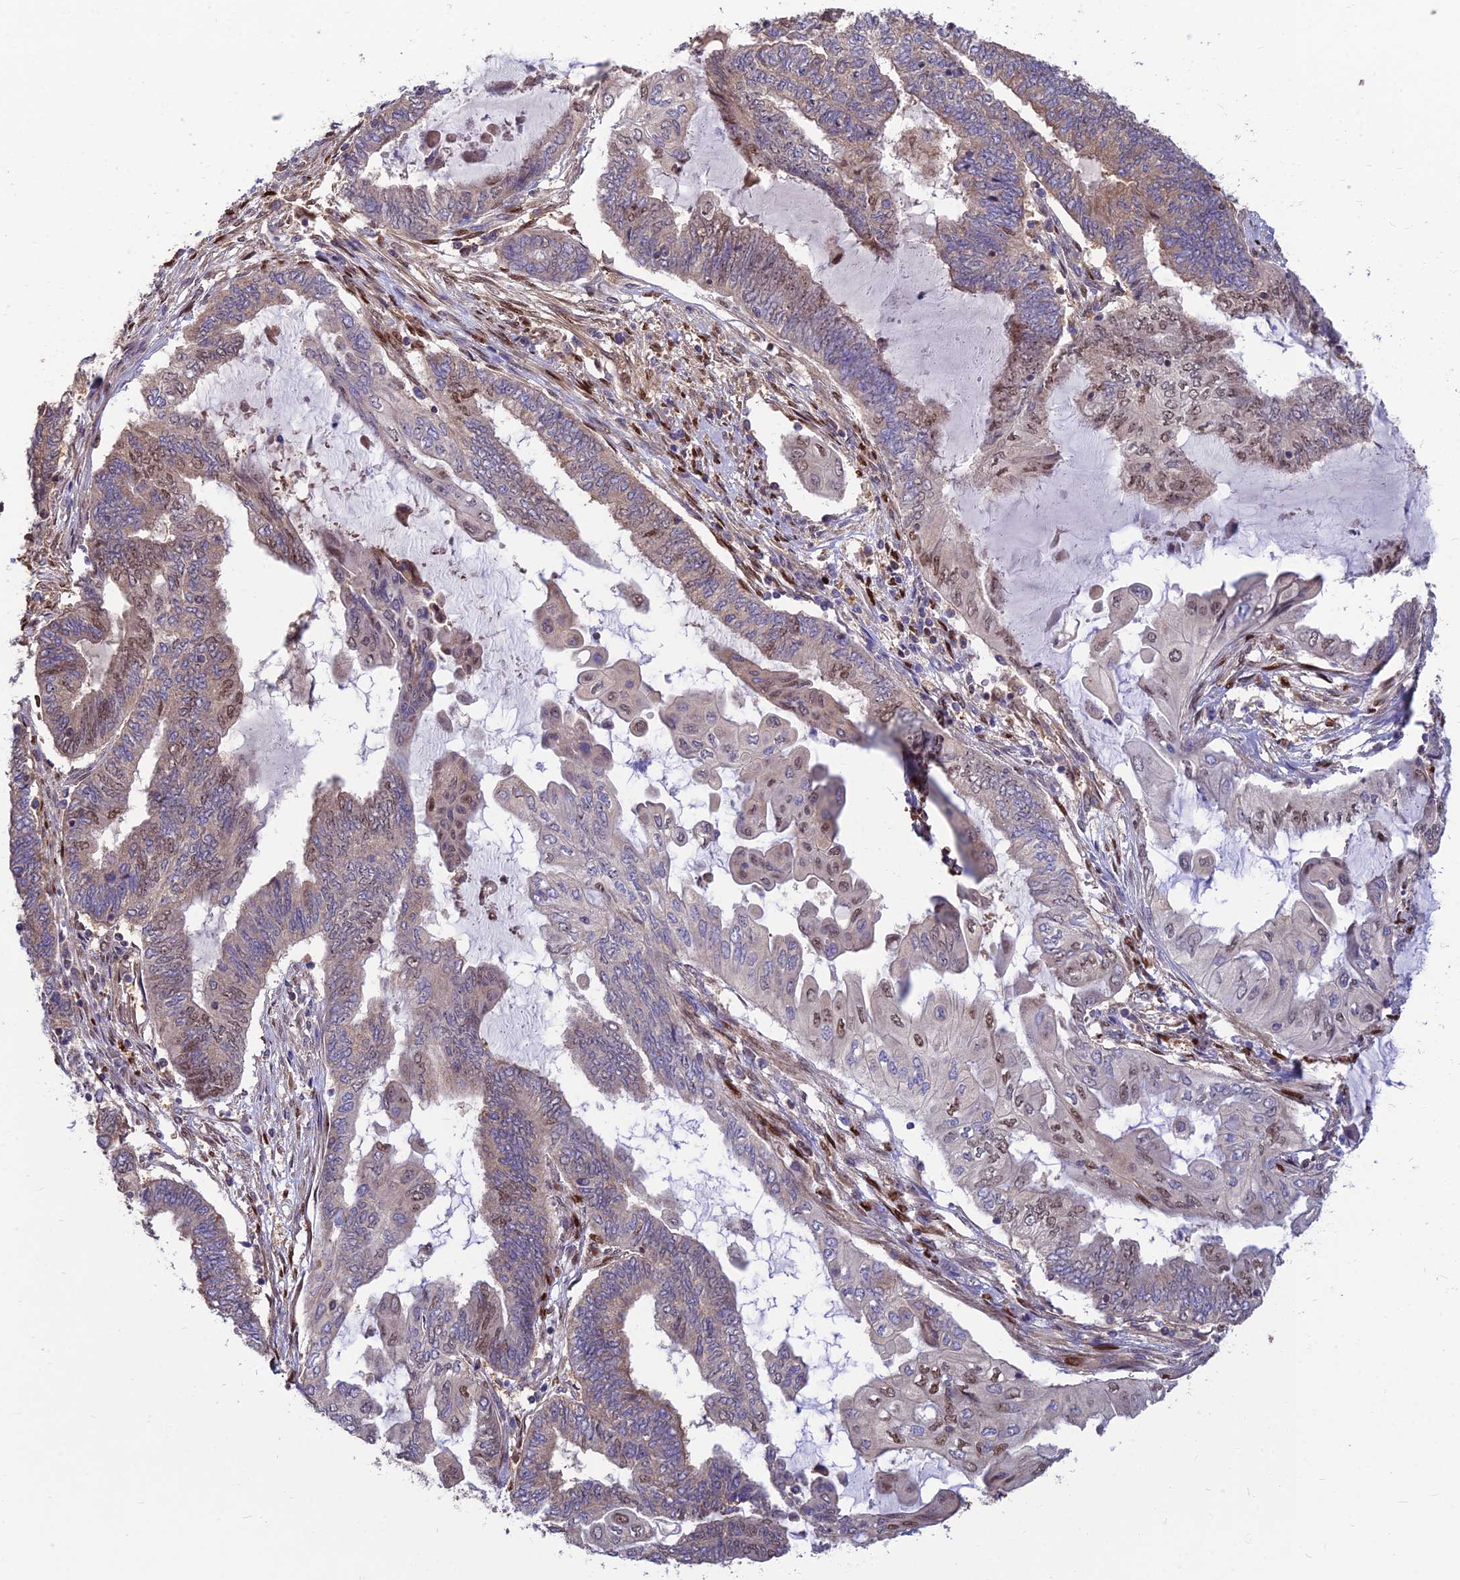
{"staining": {"intensity": "moderate", "quantity": "25%-75%", "location": "cytoplasmic/membranous,nuclear"}, "tissue": "endometrial cancer", "cell_type": "Tumor cells", "image_type": "cancer", "snomed": [{"axis": "morphology", "description": "Adenocarcinoma, NOS"}, {"axis": "topography", "description": "Uterus"}, {"axis": "topography", "description": "Endometrium"}], "caption": "Human endometrial adenocarcinoma stained with a protein marker shows moderate staining in tumor cells.", "gene": "DNPEP", "patient": {"sex": "female", "age": 70}}